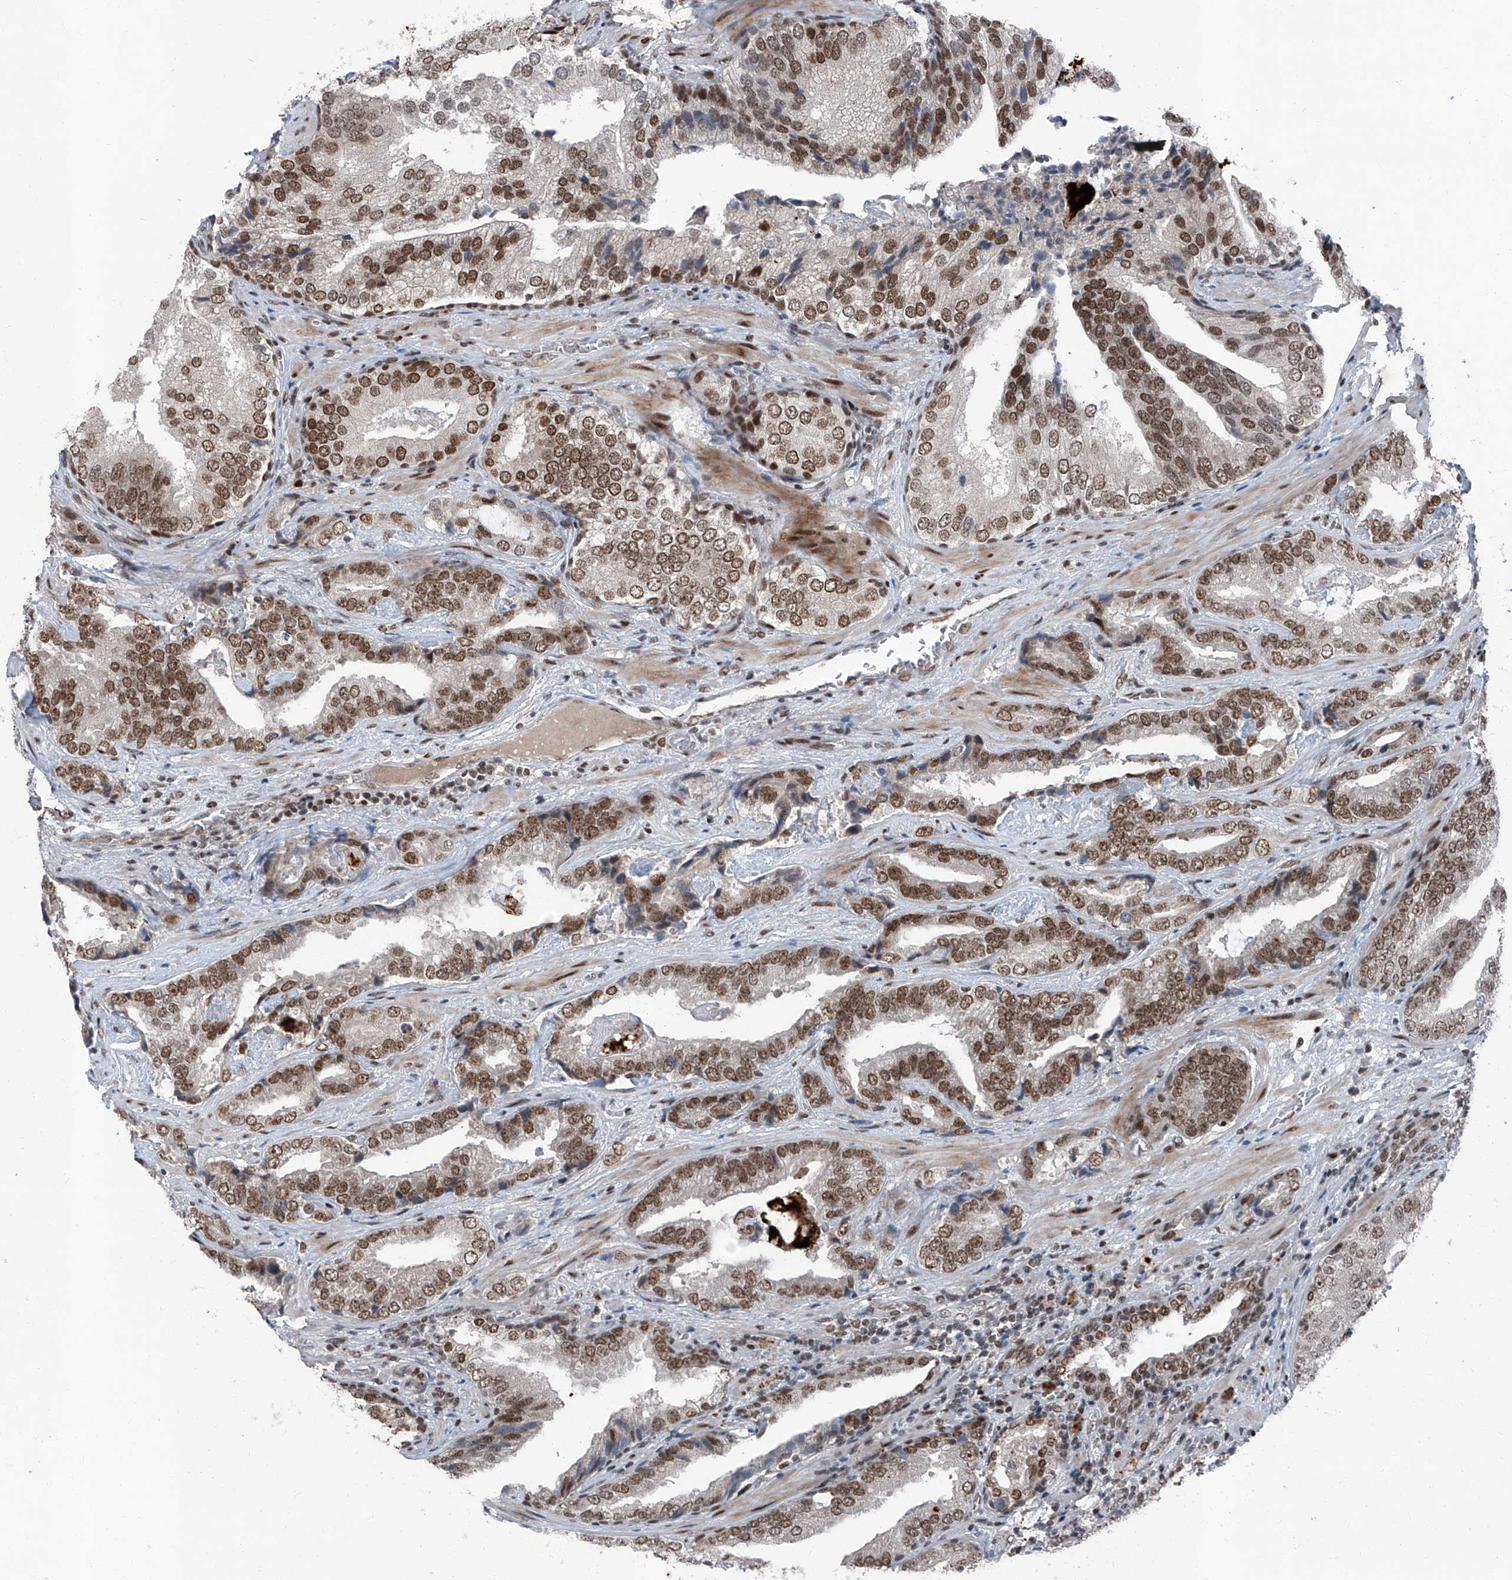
{"staining": {"intensity": "moderate", "quantity": ">75%", "location": "nuclear"}, "tissue": "prostate cancer", "cell_type": "Tumor cells", "image_type": "cancer", "snomed": [{"axis": "morphology", "description": "Adenocarcinoma, Low grade"}, {"axis": "topography", "description": "Prostate"}], "caption": "Prostate cancer tissue displays moderate nuclear staining in approximately >75% of tumor cells, visualized by immunohistochemistry.", "gene": "BMI1", "patient": {"sex": "male", "age": 67}}